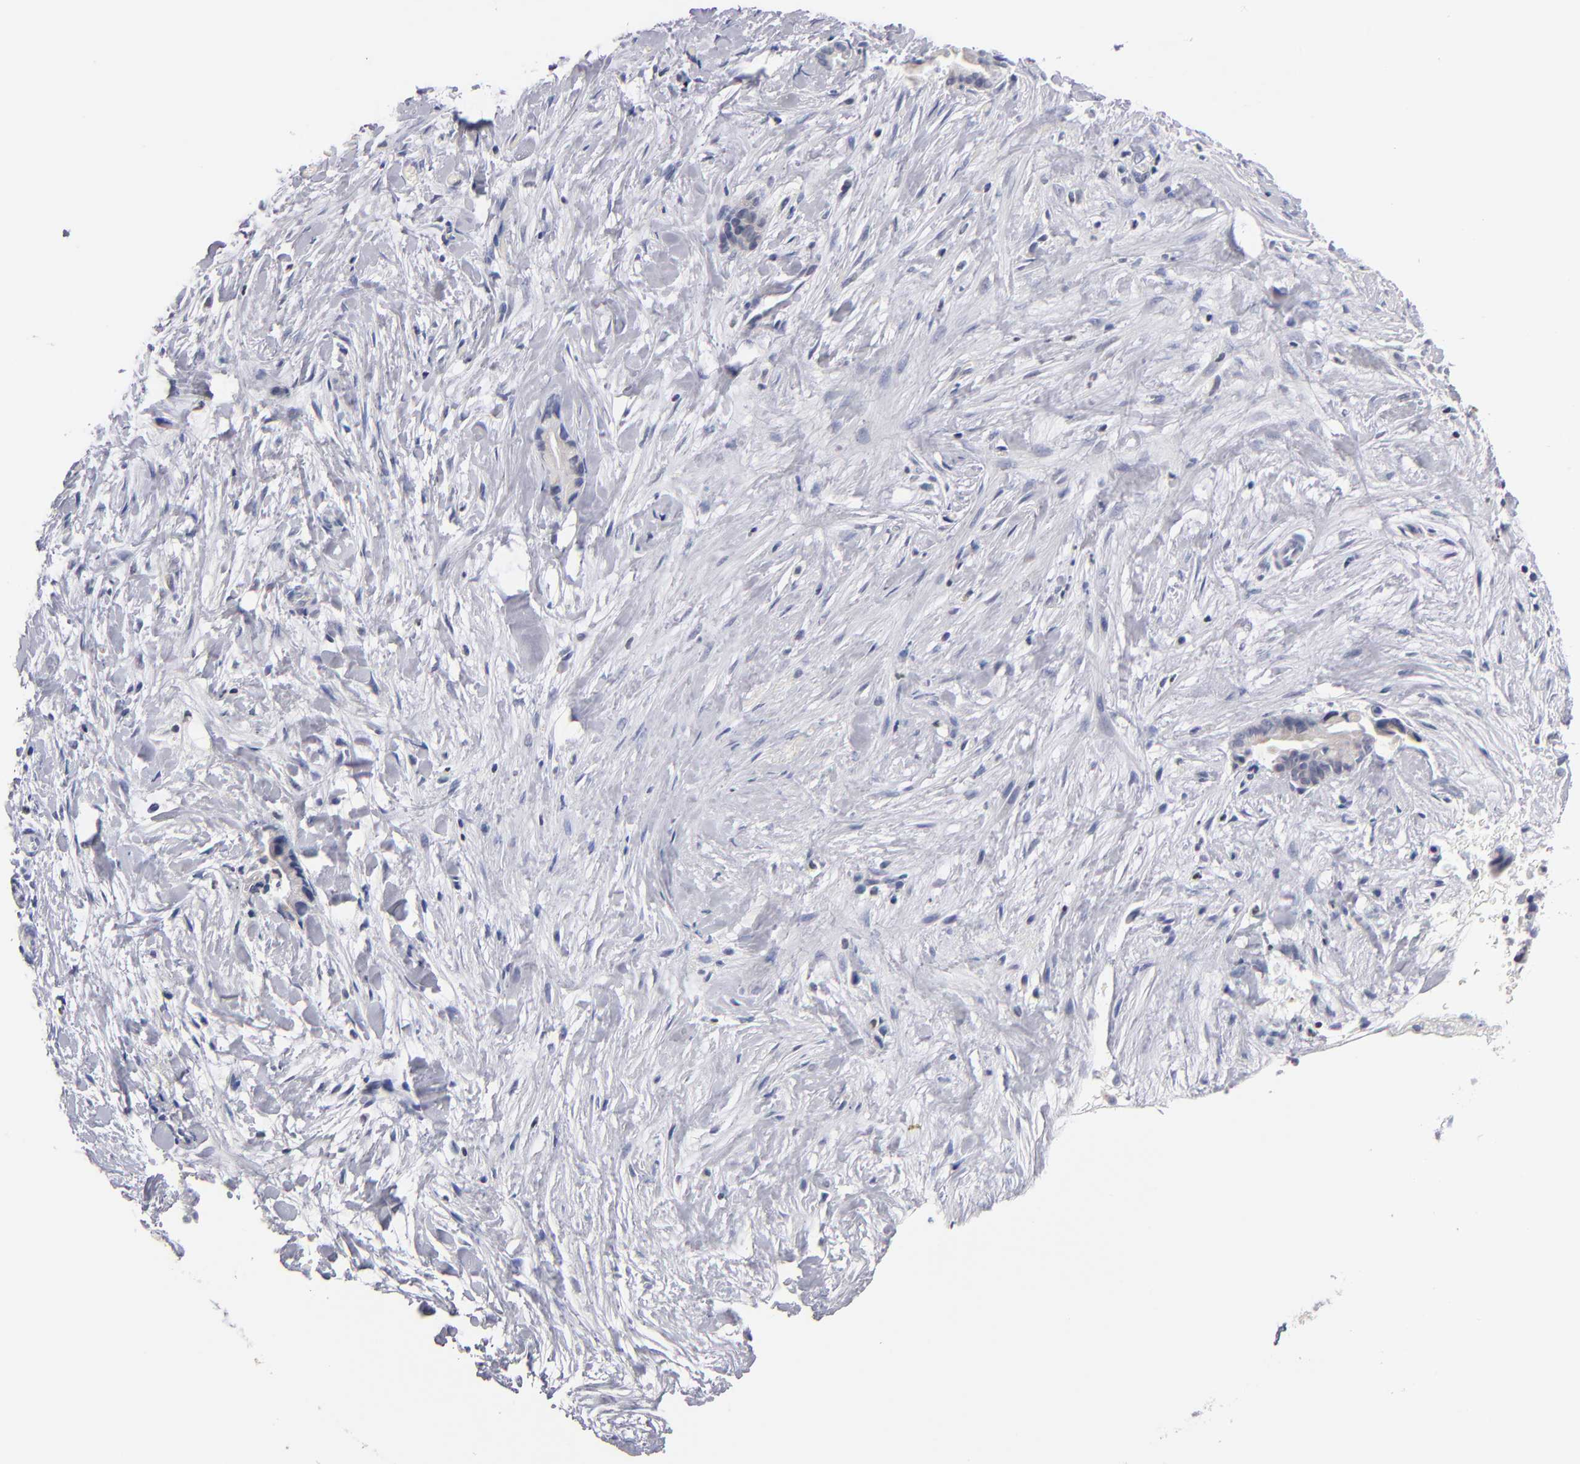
{"staining": {"intensity": "weak", "quantity": ">75%", "location": "cytoplasmic/membranous"}, "tissue": "liver cancer", "cell_type": "Tumor cells", "image_type": "cancer", "snomed": [{"axis": "morphology", "description": "Cholangiocarcinoma"}, {"axis": "topography", "description": "Liver"}], "caption": "A histopathology image showing weak cytoplasmic/membranous staining in approximately >75% of tumor cells in cholangiocarcinoma (liver), as visualized by brown immunohistochemical staining.", "gene": "ODF2", "patient": {"sex": "female", "age": 55}}